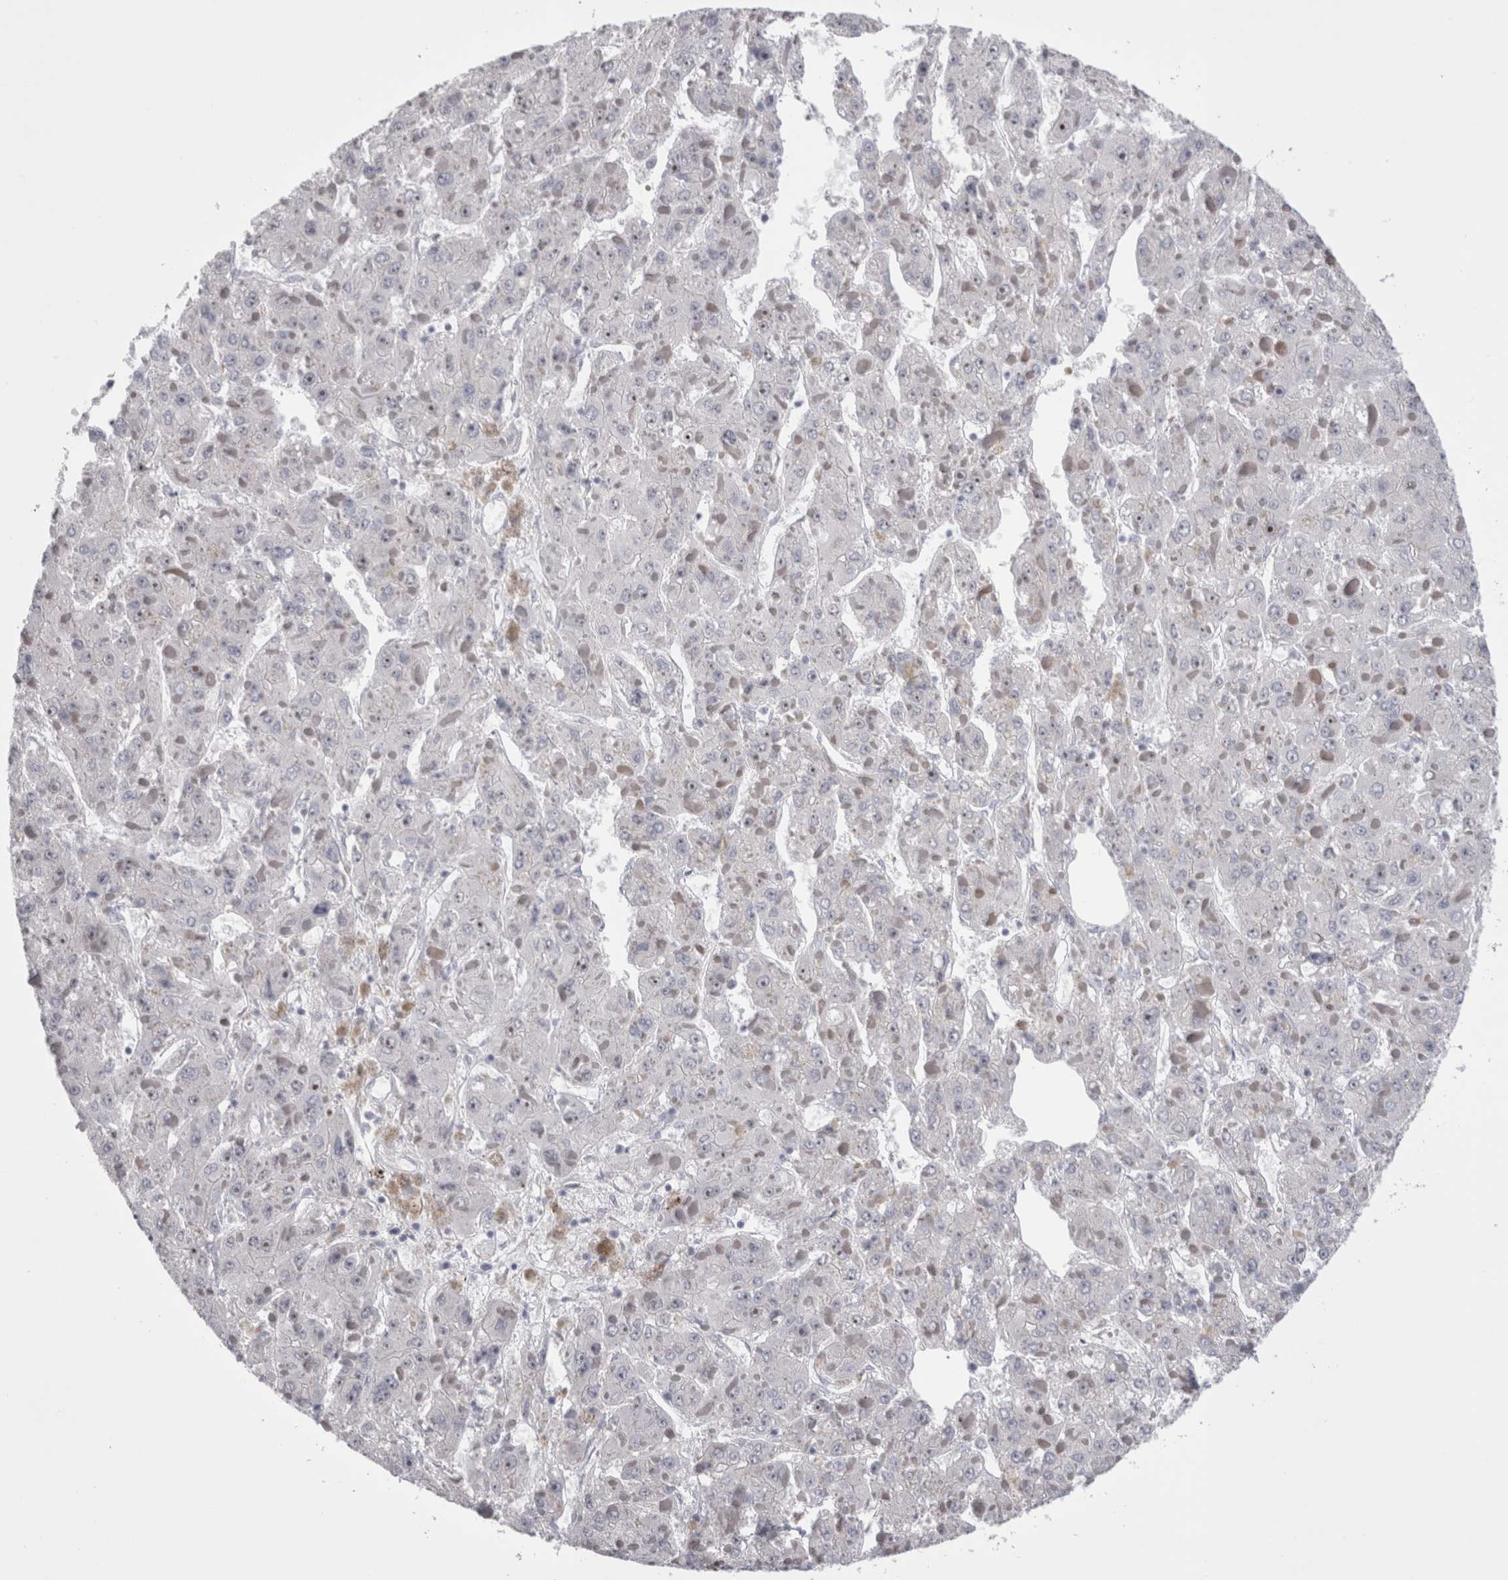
{"staining": {"intensity": "negative", "quantity": "none", "location": "none"}, "tissue": "liver cancer", "cell_type": "Tumor cells", "image_type": "cancer", "snomed": [{"axis": "morphology", "description": "Carcinoma, Hepatocellular, NOS"}, {"axis": "topography", "description": "Liver"}], "caption": "Tumor cells are negative for protein expression in human liver cancer. The staining is performed using DAB brown chromogen with nuclei counter-stained in using hematoxylin.", "gene": "PWP2", "patient": {"sex": "female", "age": 73}}